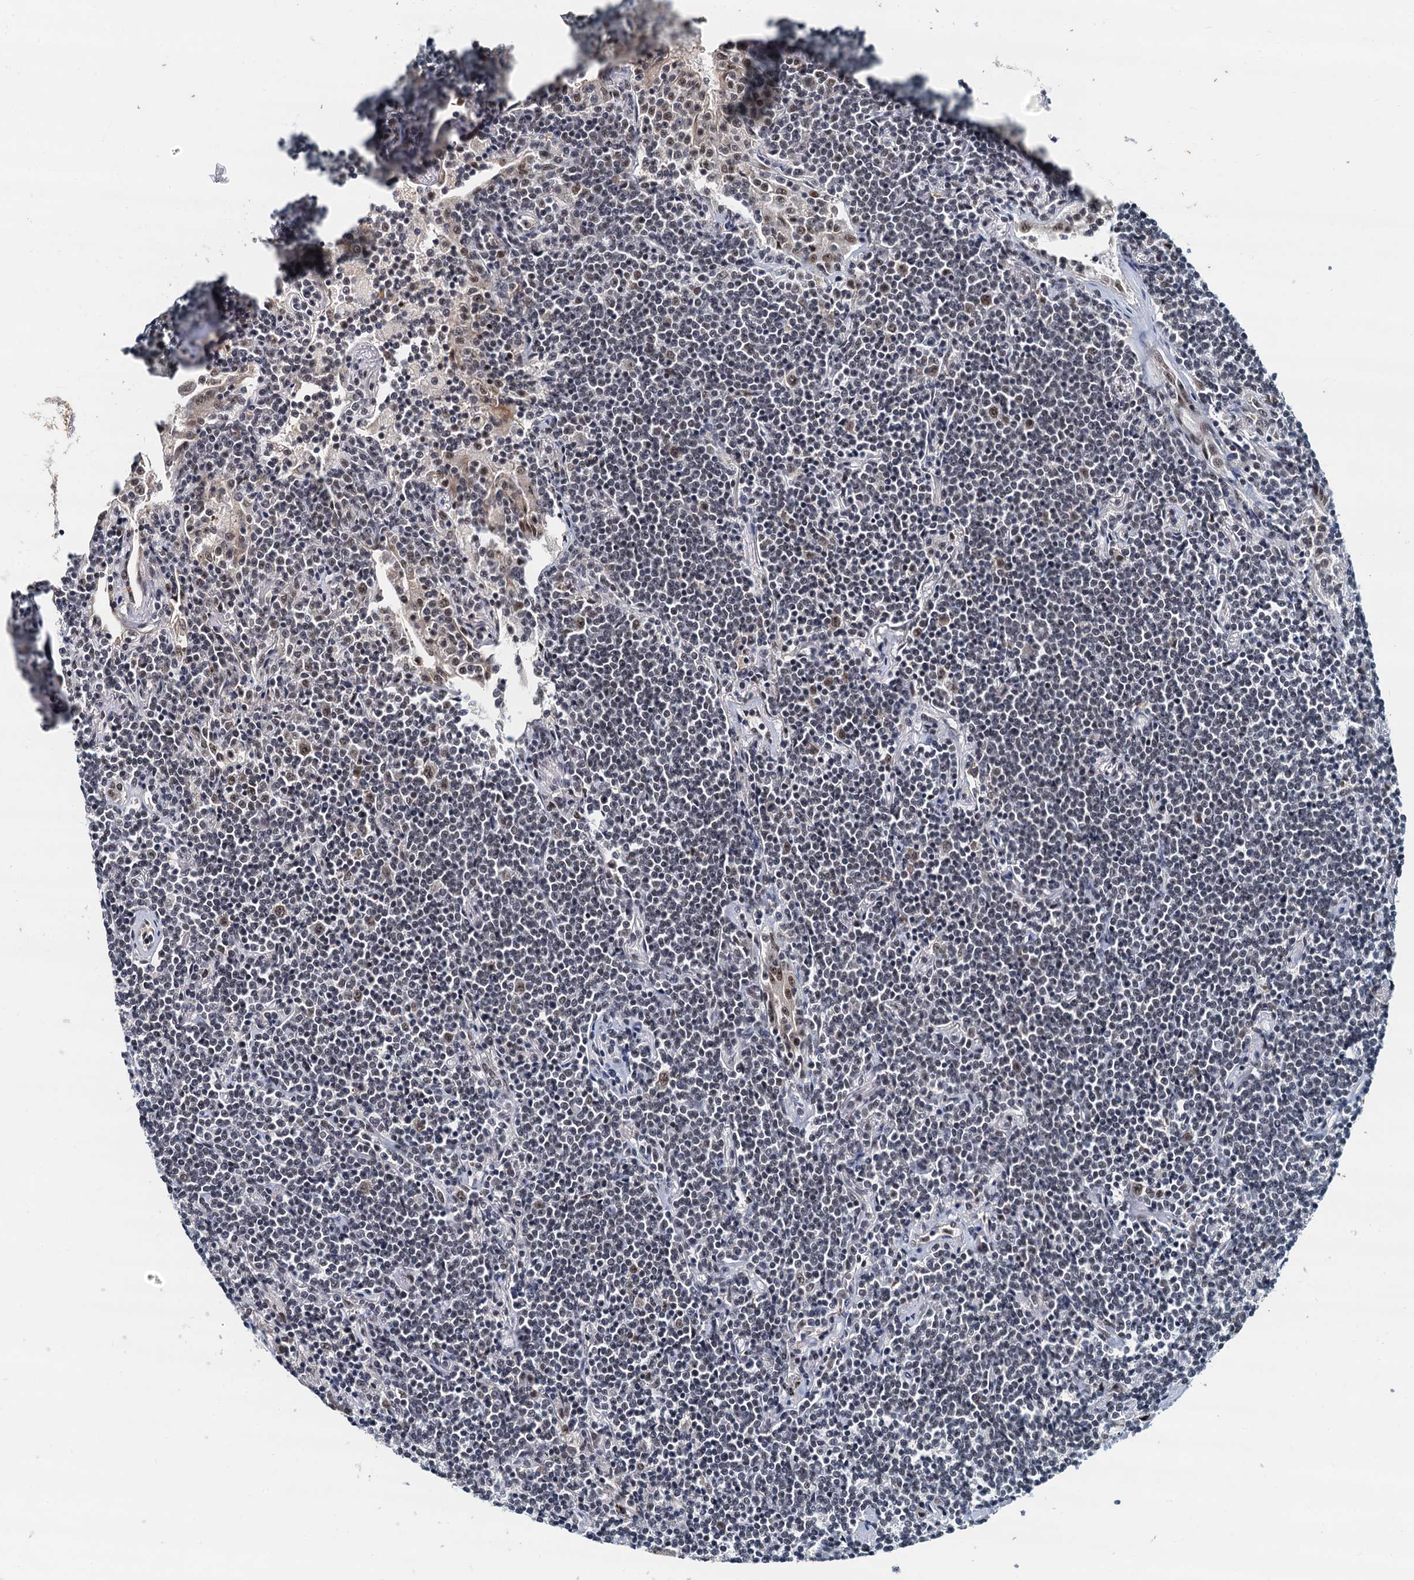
{"staining": {"intensity": "weak", "quantity": "25%-75%", "location": "nuclear"}, "tissue": "lymphoma", "cell_type": "Tumor cells", "image_type": "cancer", "snomed": [{"axis": "morphology", "description": "Malignant lymphoma, non-Hodgkin's type, Low grade"}, {"axis": "topography", "description": "Lung"}], "caption": "Low-grade malignant lymphoma, non-Hodgkin's type stained with a brown dye demonstrates weak nuclear positive staining in approximately 25%-75% of tumor cells.", "gene": "SNRPD1", "patient": {"sex": "female", "age": 71}}